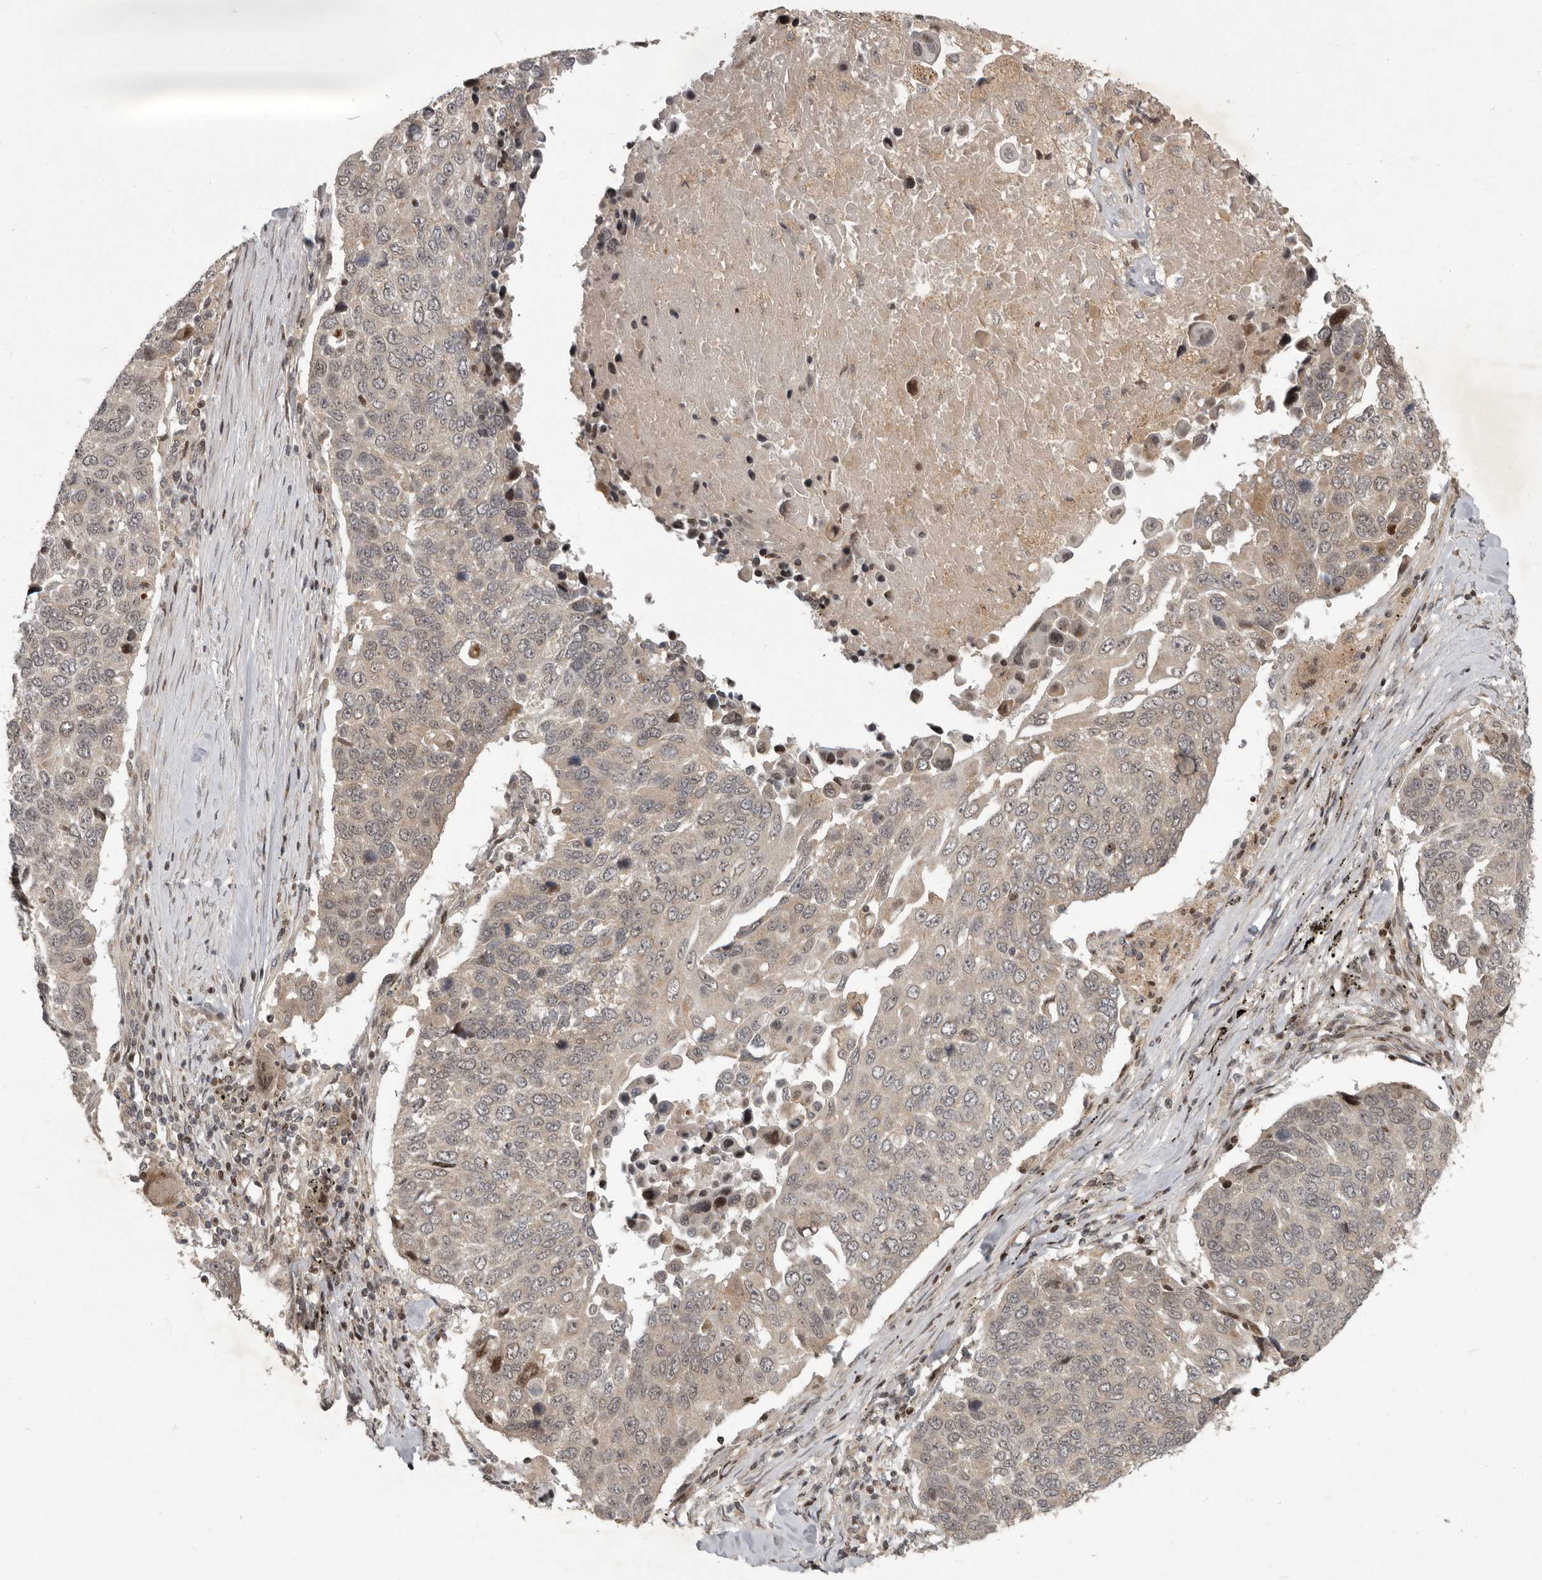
{"staining": {"intensity": "weak", "quantity": ">75%", "location": "nuclear"}, "tissue": "lung cancer", "cell_type": "Tumor cells", "image_type": "cancer", "snomed": [{"axis": "morphology", "description": "Squamous cell carcinoma, NOS"}, {"axis": "topography", "description": "Lung"}], "caption": "Squamous cell carcinoma (lung) stained for a protein (brown) reveals weak nuclear positive expression in approximately >75% of tumor cells.", "gene": "RABIF", "patient": {"sex": "male", "age": 66}}